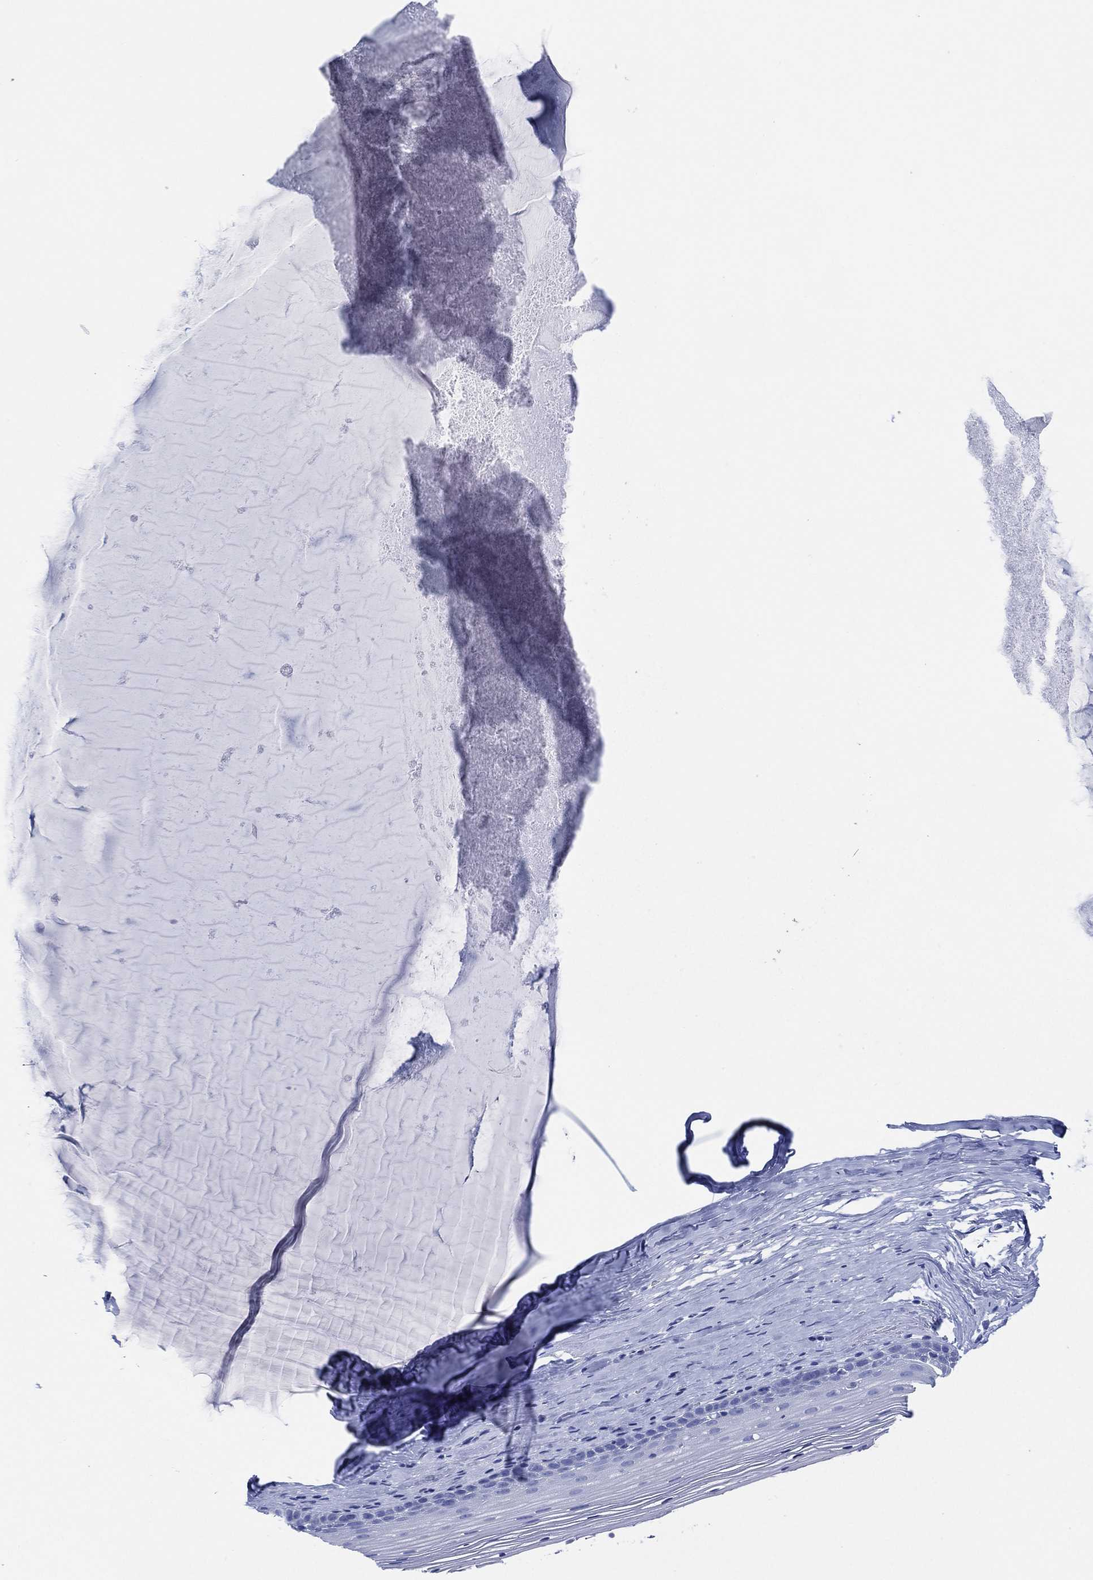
{"staining": {"intensity": "negative", "quantity": "none", "location": "none"}, "tissue": "cervix", "cell_type": "Squamous epithelial cells", "image_type": "normal", "snomed": [{"axis": "morphology", "description": "Normal tissue, NOS"}, {"axis": "topography", "description": "Cervix"}], "caption": "High magnification brightfield microscopy of unremarkable cervix stained with DAB (3,3'-diaminobenzidine) (brown) and counterstained with hematoxylin (blue): squamous epithelial cells show no significant staining. (DAB IHC with hematoxylin counter stain).", "gene": "SLC9C2", "patient": {"sex": "female", "age": 40}}